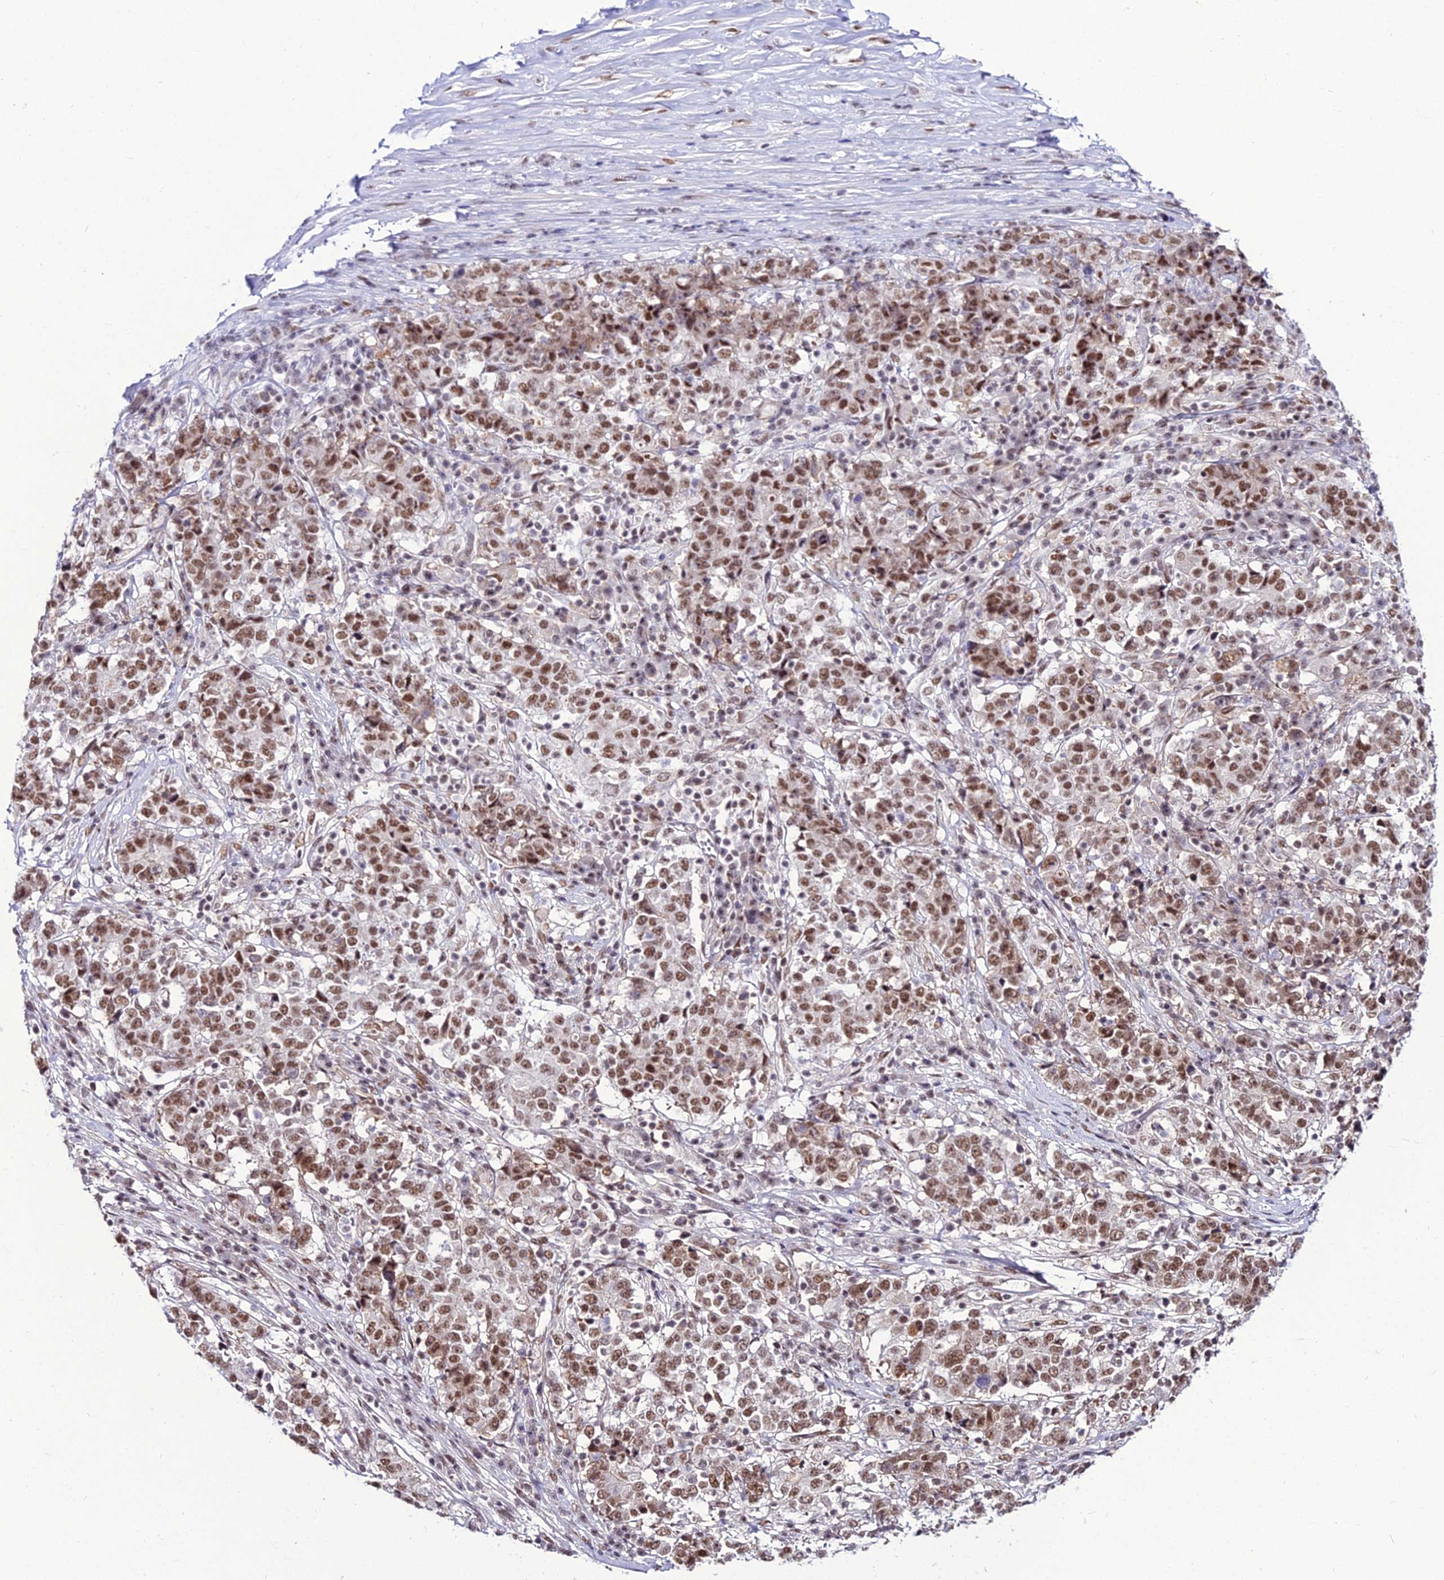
{"staining": {"intensity": "moderate", "quantity": ">75%", "location": "nuclear"}, "tissue": "stomach cancer", "cell_type": "Tumor cells", "image_type": "cancer", "snomed": [{"axis": "morphology", "description": "Adenocarcinoma, NOS"}, {"axis": "topography", "description": "Stomach"}], "caption": "Immunohistochemistry (IHC) of human adenocarcinoma (stomach) demonstrates medium levels of moderate nuclear positivity in approximately >75% of tumor cells.", "gene": "RBM12", "patient": {"sex": "male", "age": 59}}